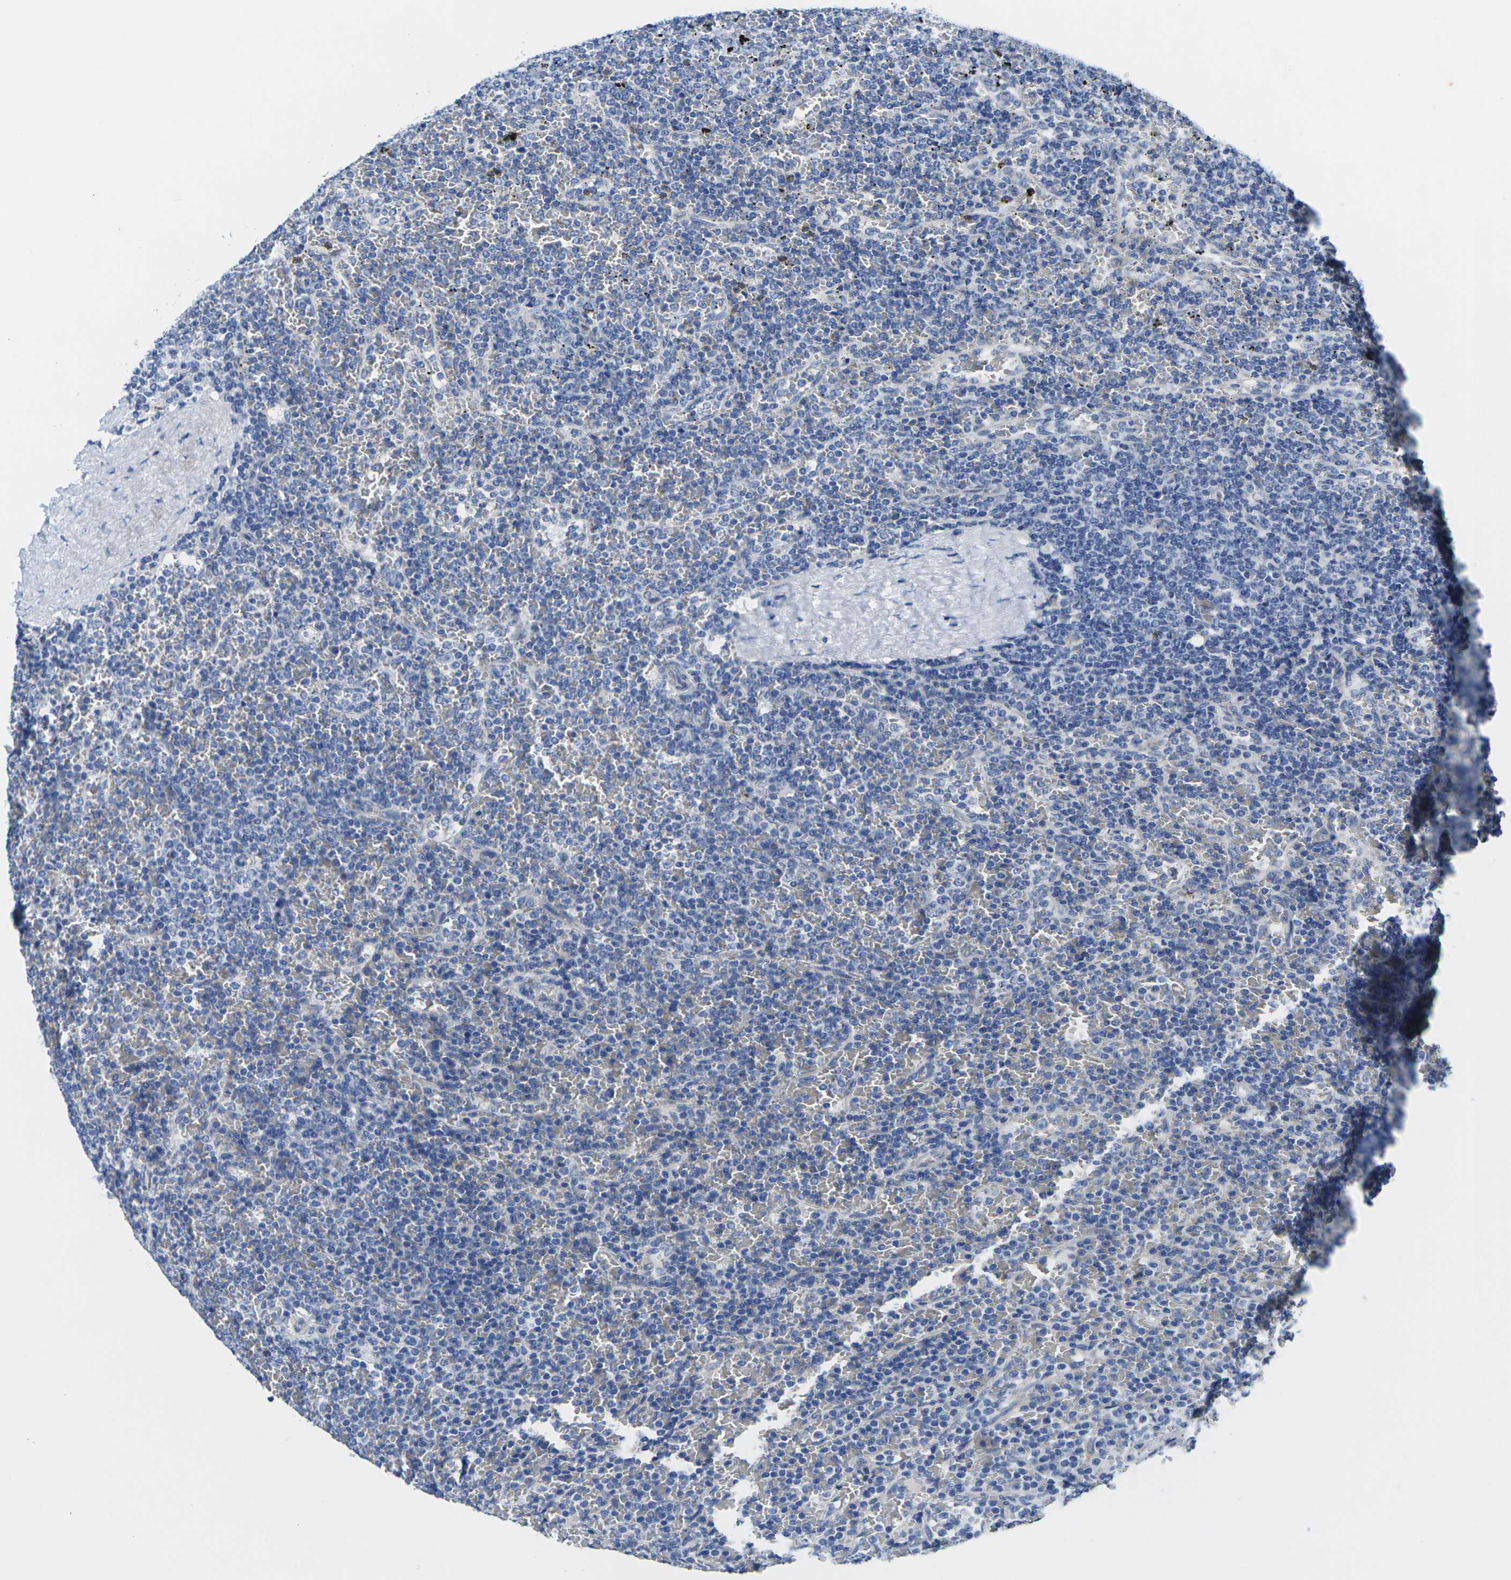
{"staining": {"intensity": "negative", "quantity": "none", "location": "none"}, "tissue": "lymphoma", "cell_type": "Tumor cells", "image_type": "cancer", "snomed": [{"axis": "morphology", "description": "Malignant lymphoma, non-Hodgkin's type, Low grade"}, {"axis": "topography", "description": "Spleen"}], "caption": "Photomicrograph shows no protein positivity in tumor cells of lymphoma tissue.", "gene": "CRK", "patient": {"sex": "female", "age": 77}}